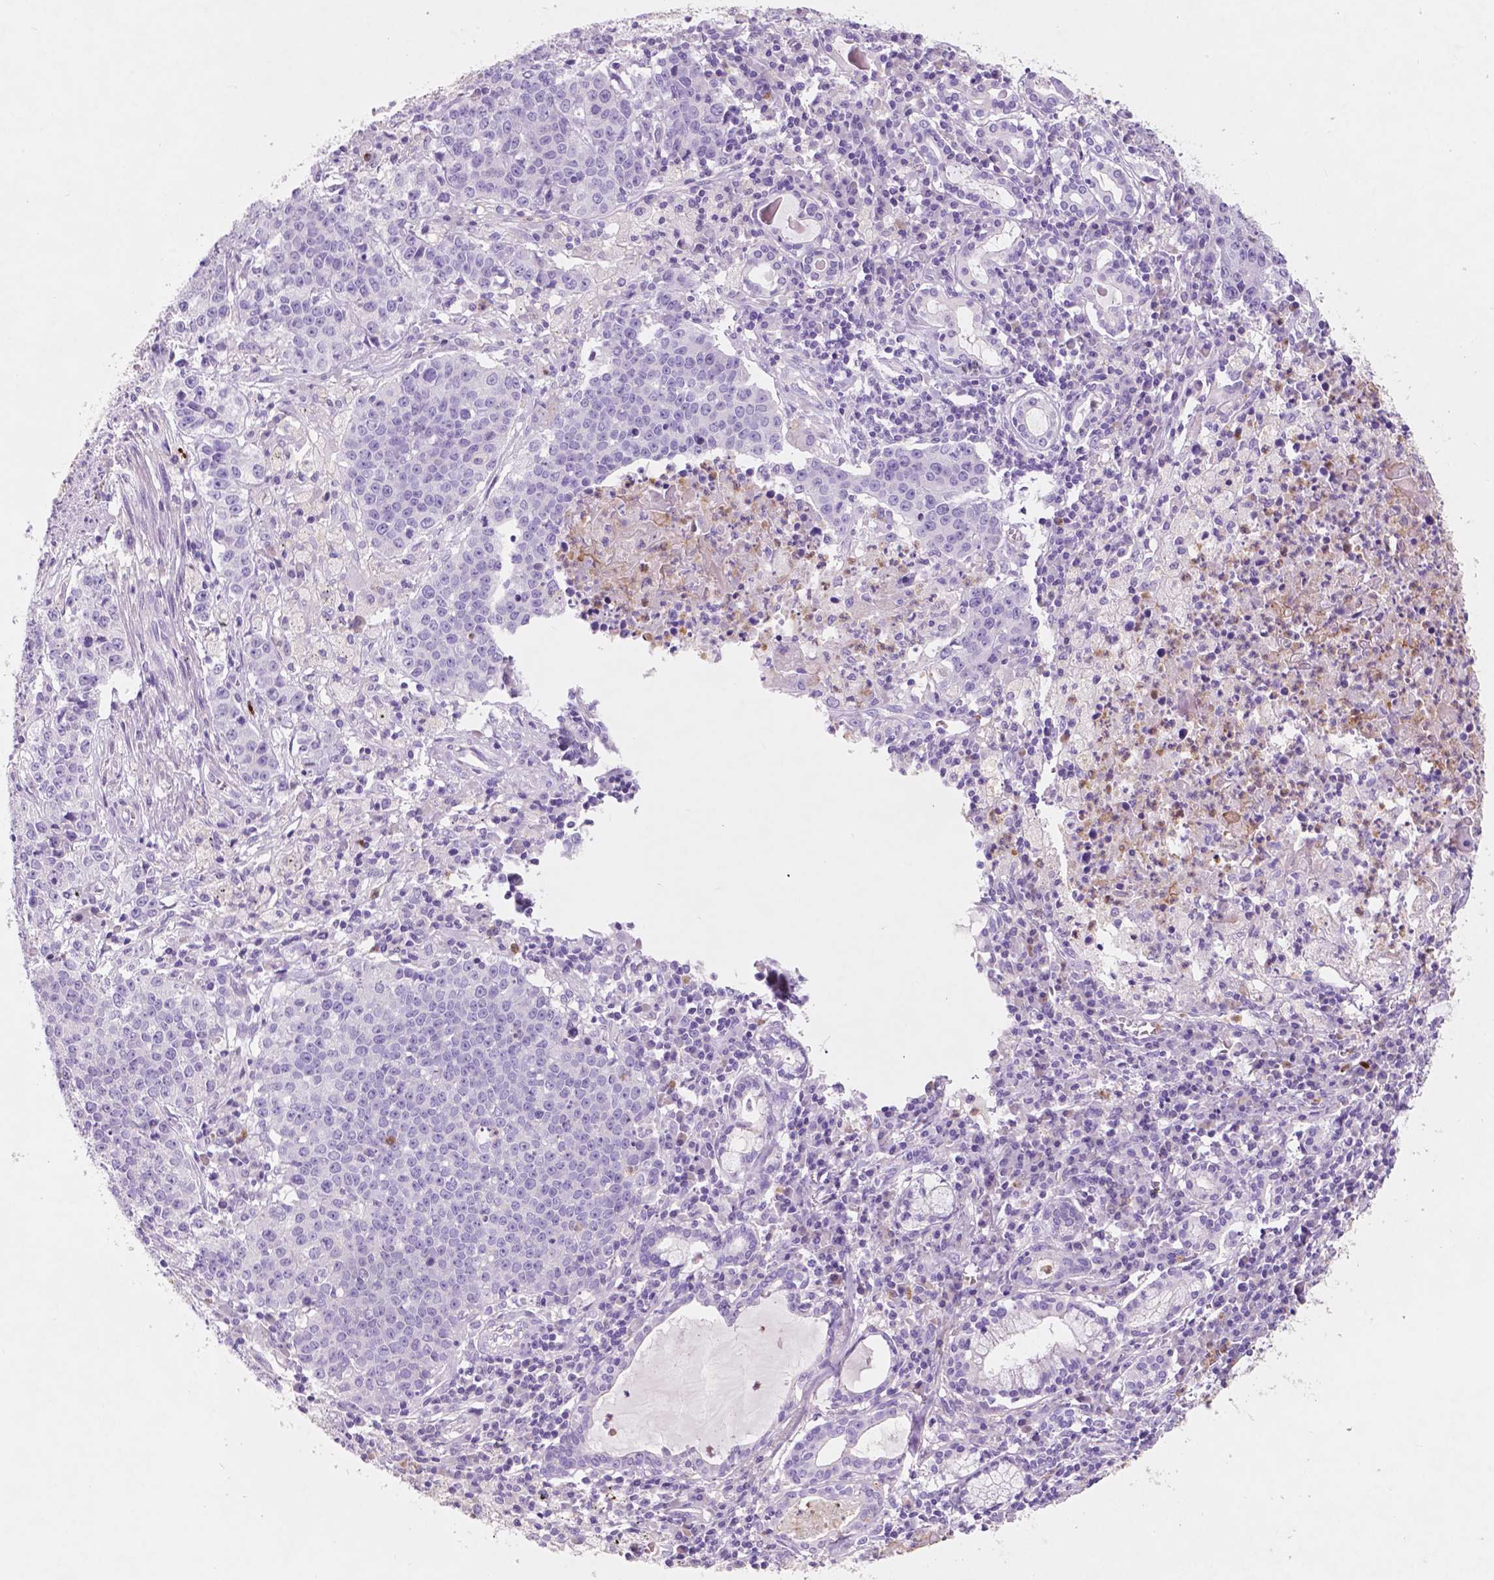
{"staining": {"intensity": "negative", "quantity": "none", "location": "none"}, "tissue": "lung cancer", "cell_type": "Tumor cells", "image_type": "cancer", "snomed": [{"axis": "morphology", "description": "Squamous cell carcinoma, NOS"}, {"axis": "morphology", "description": "Squamous cell carcinoma, metastatic, NOS"}, {"axis": "topography", "description": "Lung"}, {"axis": "topography", "description": "Pleura, NOS"}], "caption": "Tumor cells are negative for protein expression in human lung cancer (squamous cell carcinoma).", "gene": "CUZD1", "patient": {"sex": "male", "age": 72}}